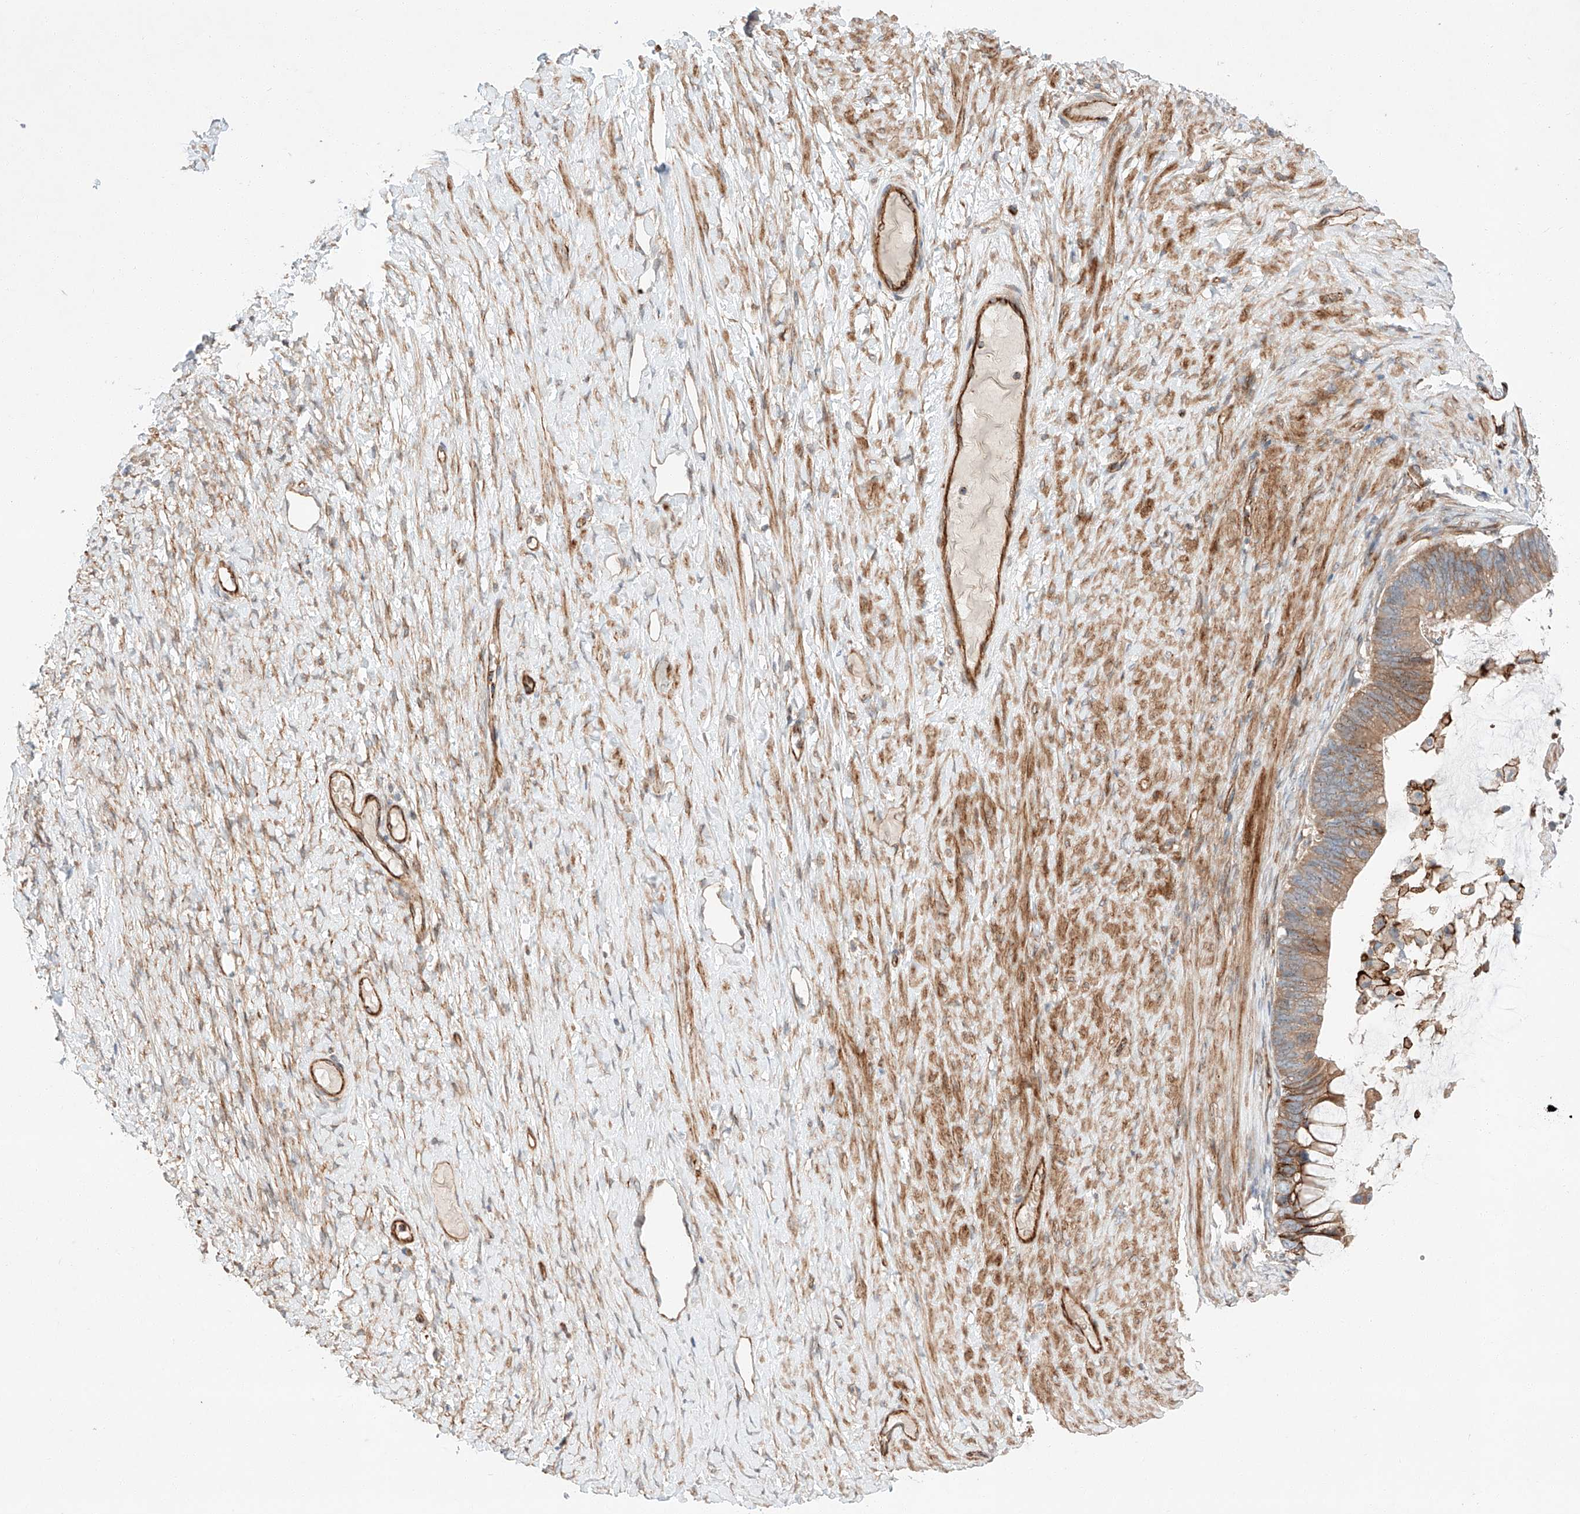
{"staining": {"intensity": "moderate", "quantity": ">75%", "location": "cytoplasmic/membranous"}, "tissue": "ovarian cancer", "cell_type": "Tumor cells", "image_type": "cancer", "snomed": [{"axis": "morphology", "description": "Cystadenocarcinoma, mucinous, NOS"}, {"axis": "topography", "description": "Ovary"}], "caption": "IHC image of neoplastic tissue: mucinous cystadenocarcinoma (ovarian) stained using immunohistochemistry demonstrates medium levels of moderate protein expression localized specifically in the cytoplasmic/membranous of tumor cells, appearing as a cytoplasmic/membranous brown color.", "gene": "MINDY4", "patient": {"sex": "female", "age": 61}}